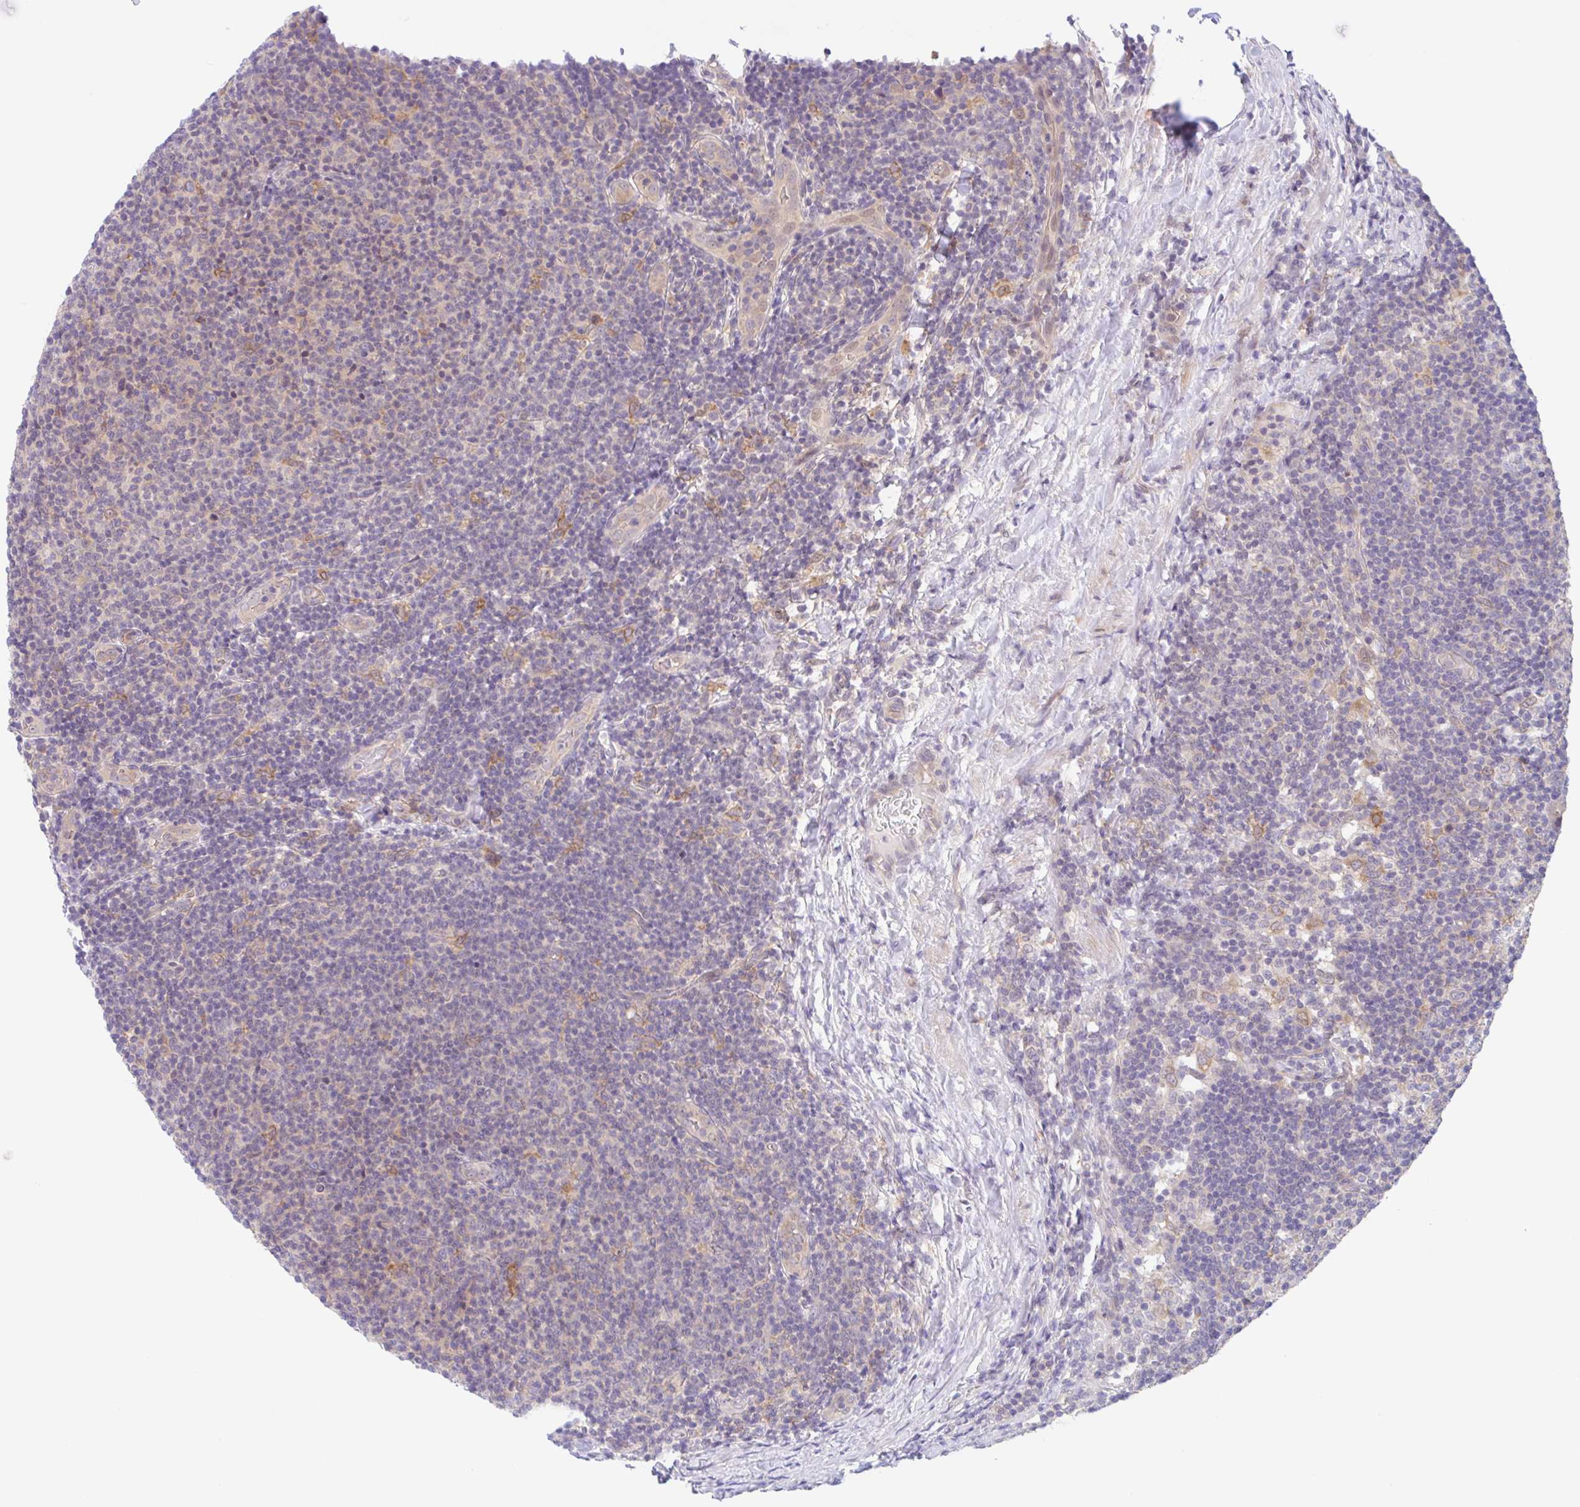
{"staining": {"intensity": "negative", "quantity": "none", "location": "none"}, "tissue": "lymphoma", "cell_type": "Tumor cells", "image_type": "cancer", "snomed": [{"axis": "morphology", "description": "Malignant lymphoma, non-Hodgkin's type, Low grade"}, {"axis": "topography", "description": "Lymph node"}], "caption": "This is a photomicrograph of IHC staining of lymphoma, which shows no expression in tumor cells.", "gene": "TMEM86A", "patient": {"sex": "male", "age": 66}}